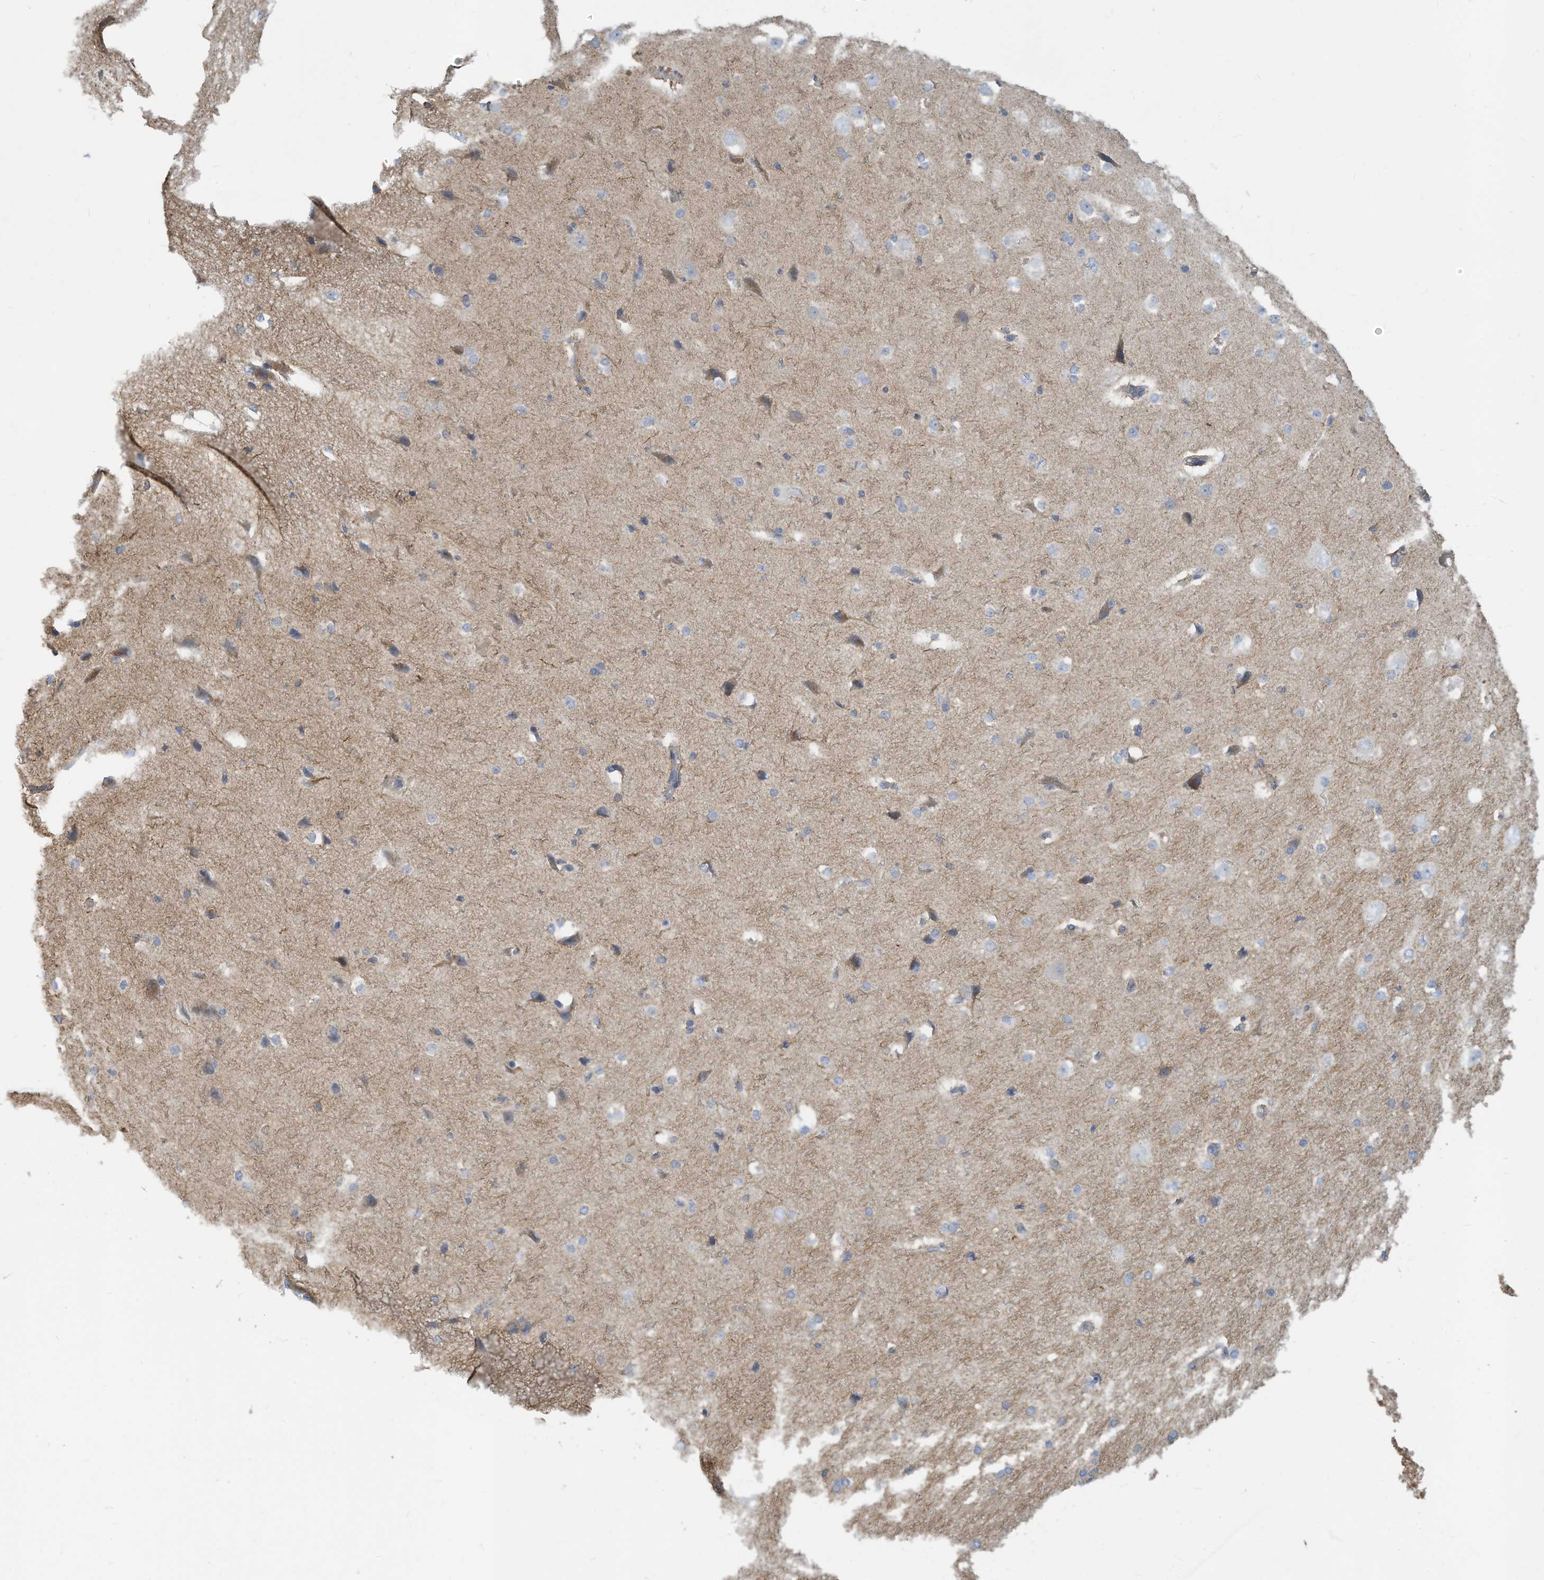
{"staining": {"intensity": "weak", "quantity": "25%-75%", "location": "cytoplasmic/membranous"}, "tissue": "cerebral cortex", "cell_type": "Endothelial cells", "image_type": "normal", "snomed": [{"axis": "morphology", "description": "Normal tissue, NOS"}, {"axis": "morphology", "description": "Developmental malformation"}, {"axis": "topography", "description": "Cerebral cortex"}], "caption": "DAB immunohistochemical staining of normal cerebral cortex demonstrates weak cytoplasmic/membranous protein staining in about 25%-75% of endothelial cells.", "gene": "GTPBP2", "patient": {"sex": "female", "age": 30}}